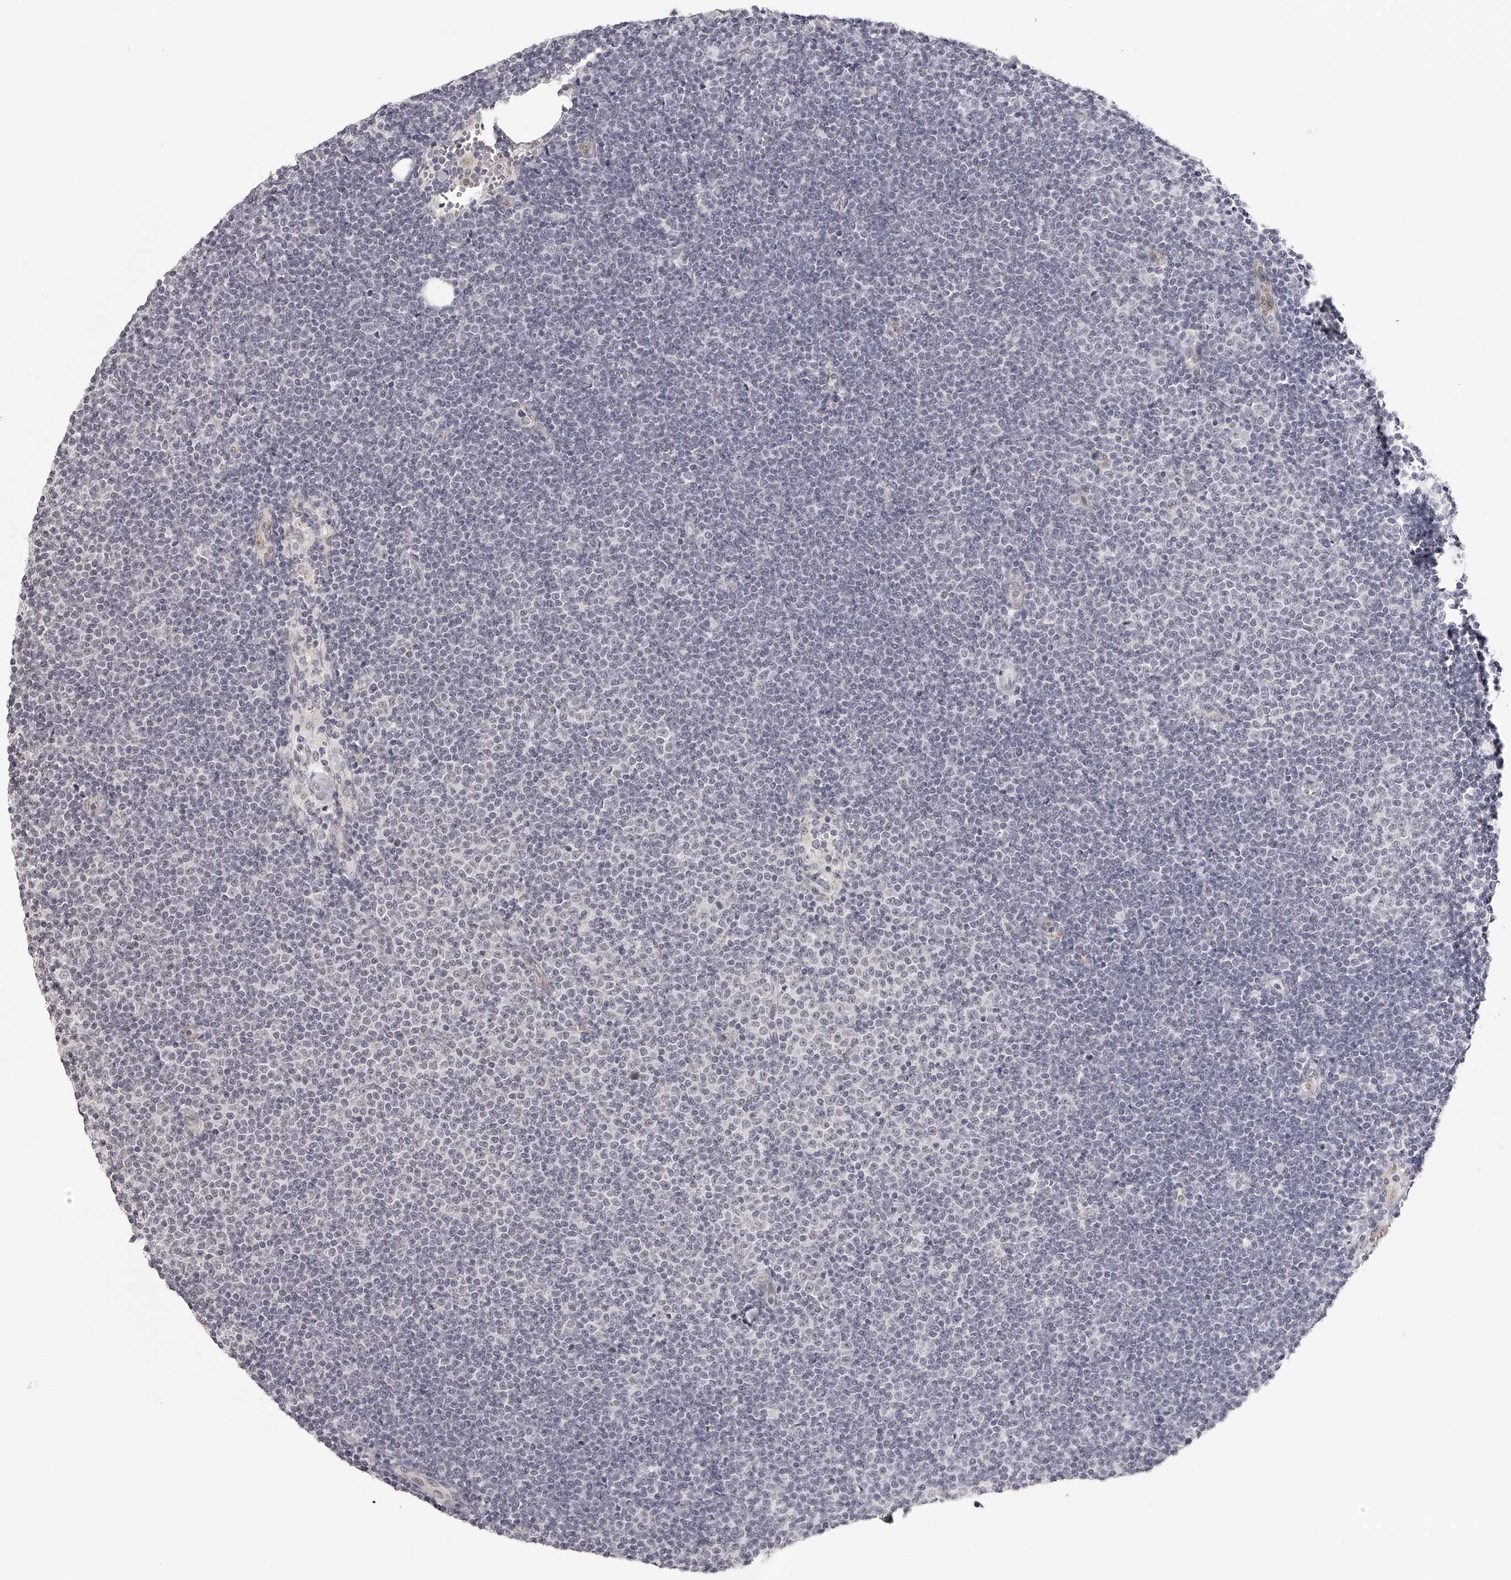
{"staining": {"intensity": "negative", "quantity": "none", "location": "none"}, "tissue": "lymphoma", "cell_type": "Tumor cells", "image_type": "cancer", "snomed": [{"axis": "morphology", "description": "Malignant lymphoma, non-Hodgkin's type, Low grade"}, {"axis": "topography", "description": "Lymph node"}], "caption": "An immunohistochemistry image of lymphoma is shown. There is no staining in tumor cells of lymphoma. The staining is performed using DAB brown chromogen with nuclei counter-stained in using hematoxylin.", "gene": "RNF220", "patient": {"sex": "female", "age": 53}}